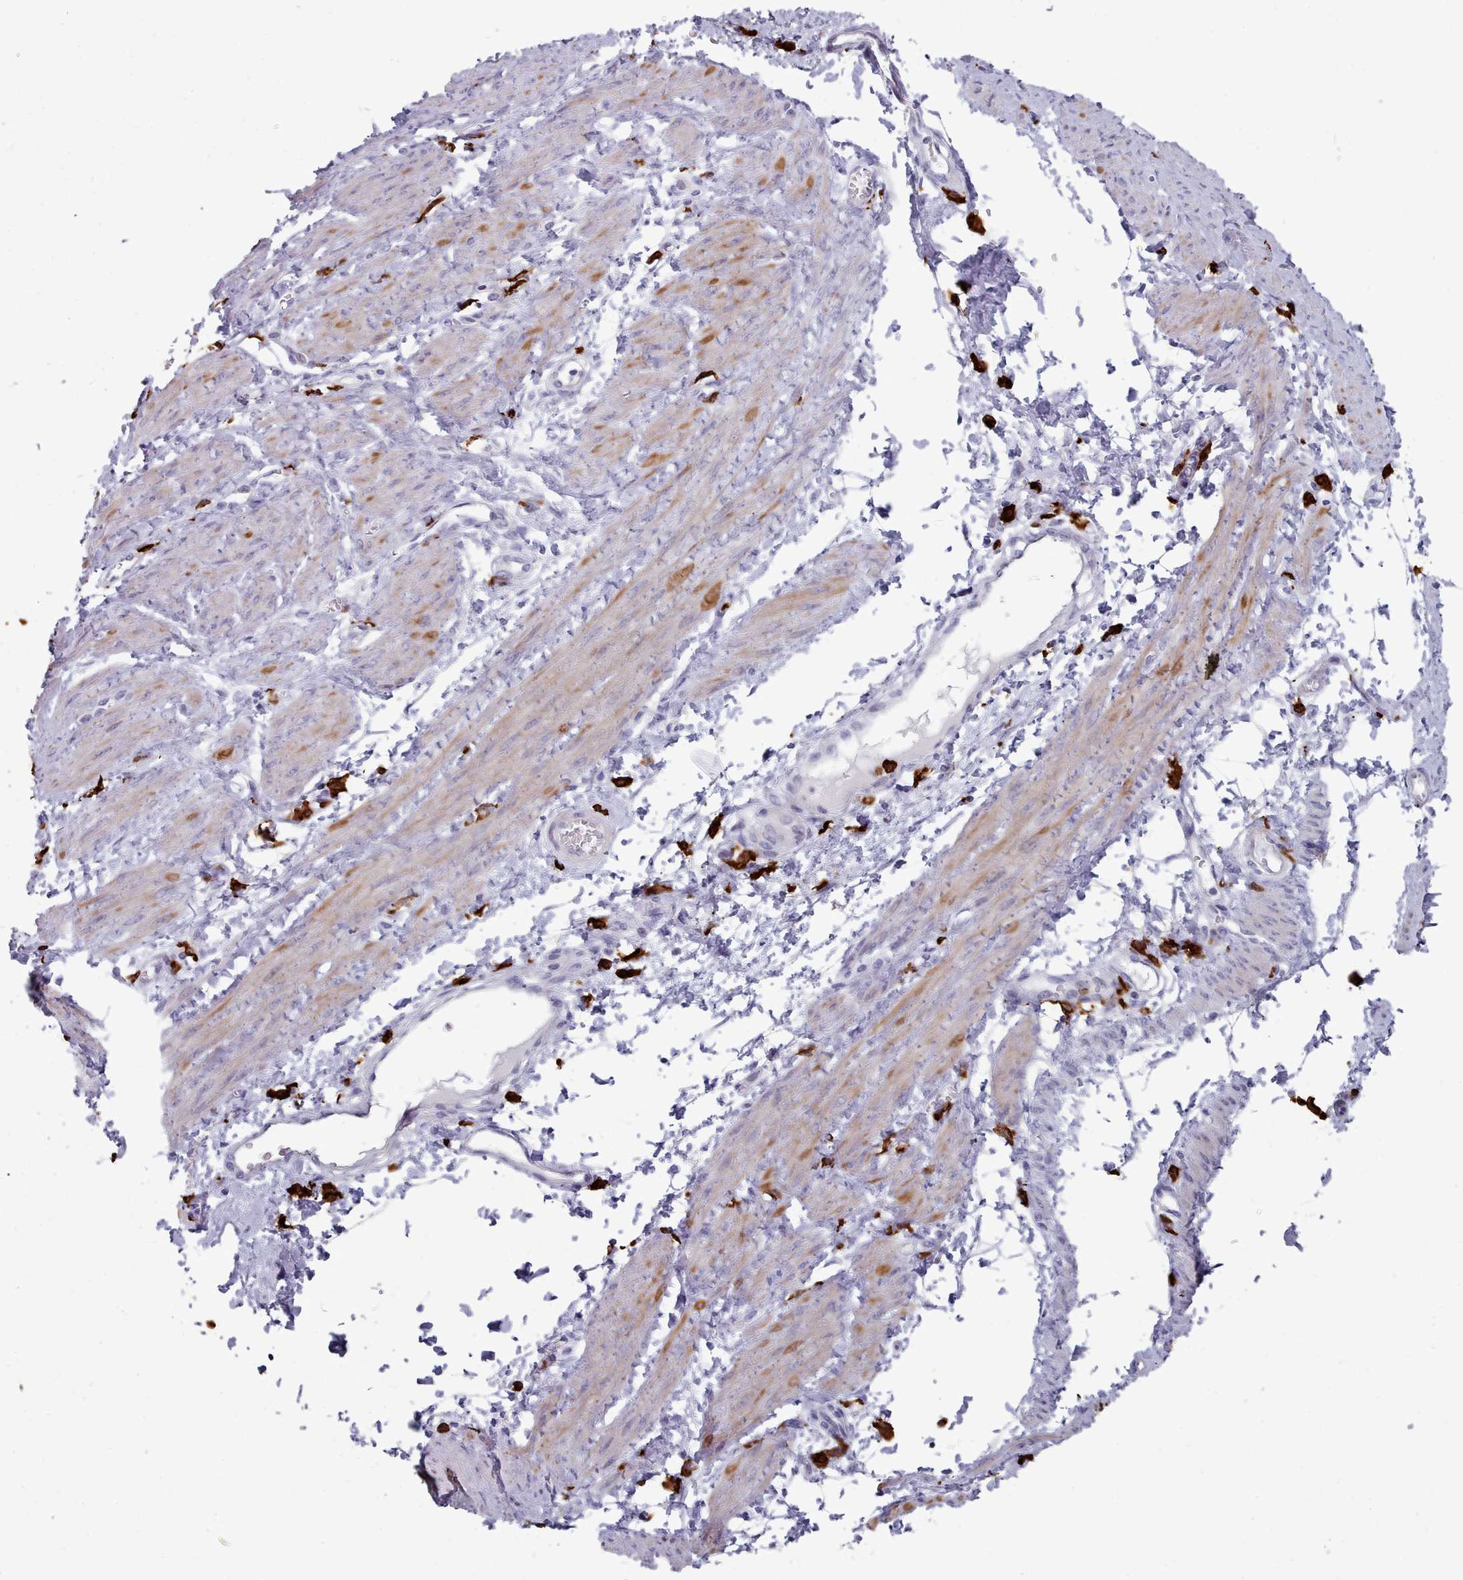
{"staining": {"intensity": "moderate", "quantity": "<25%", "location": "cytoplasmic/membranous"}, "tissue": "smooth muscle", "cell_type": "Smooth muscle cells", "image_type": "normal", "snomed": [{"axis": "morphology", "description": "Normal tissue, NOS"}, {"axis": "topography", "description": "Smooth muscle"}, {"axis": "topography", "description": "Uterus"}], "caption": "Smooth muscle cells display low levels of moderate cytoplasmic/membranous expression in approximately <25% of cells in benign human smooth muscle.", "gene": "AIF1", "patient": {"sex": "female", "age": 39}}